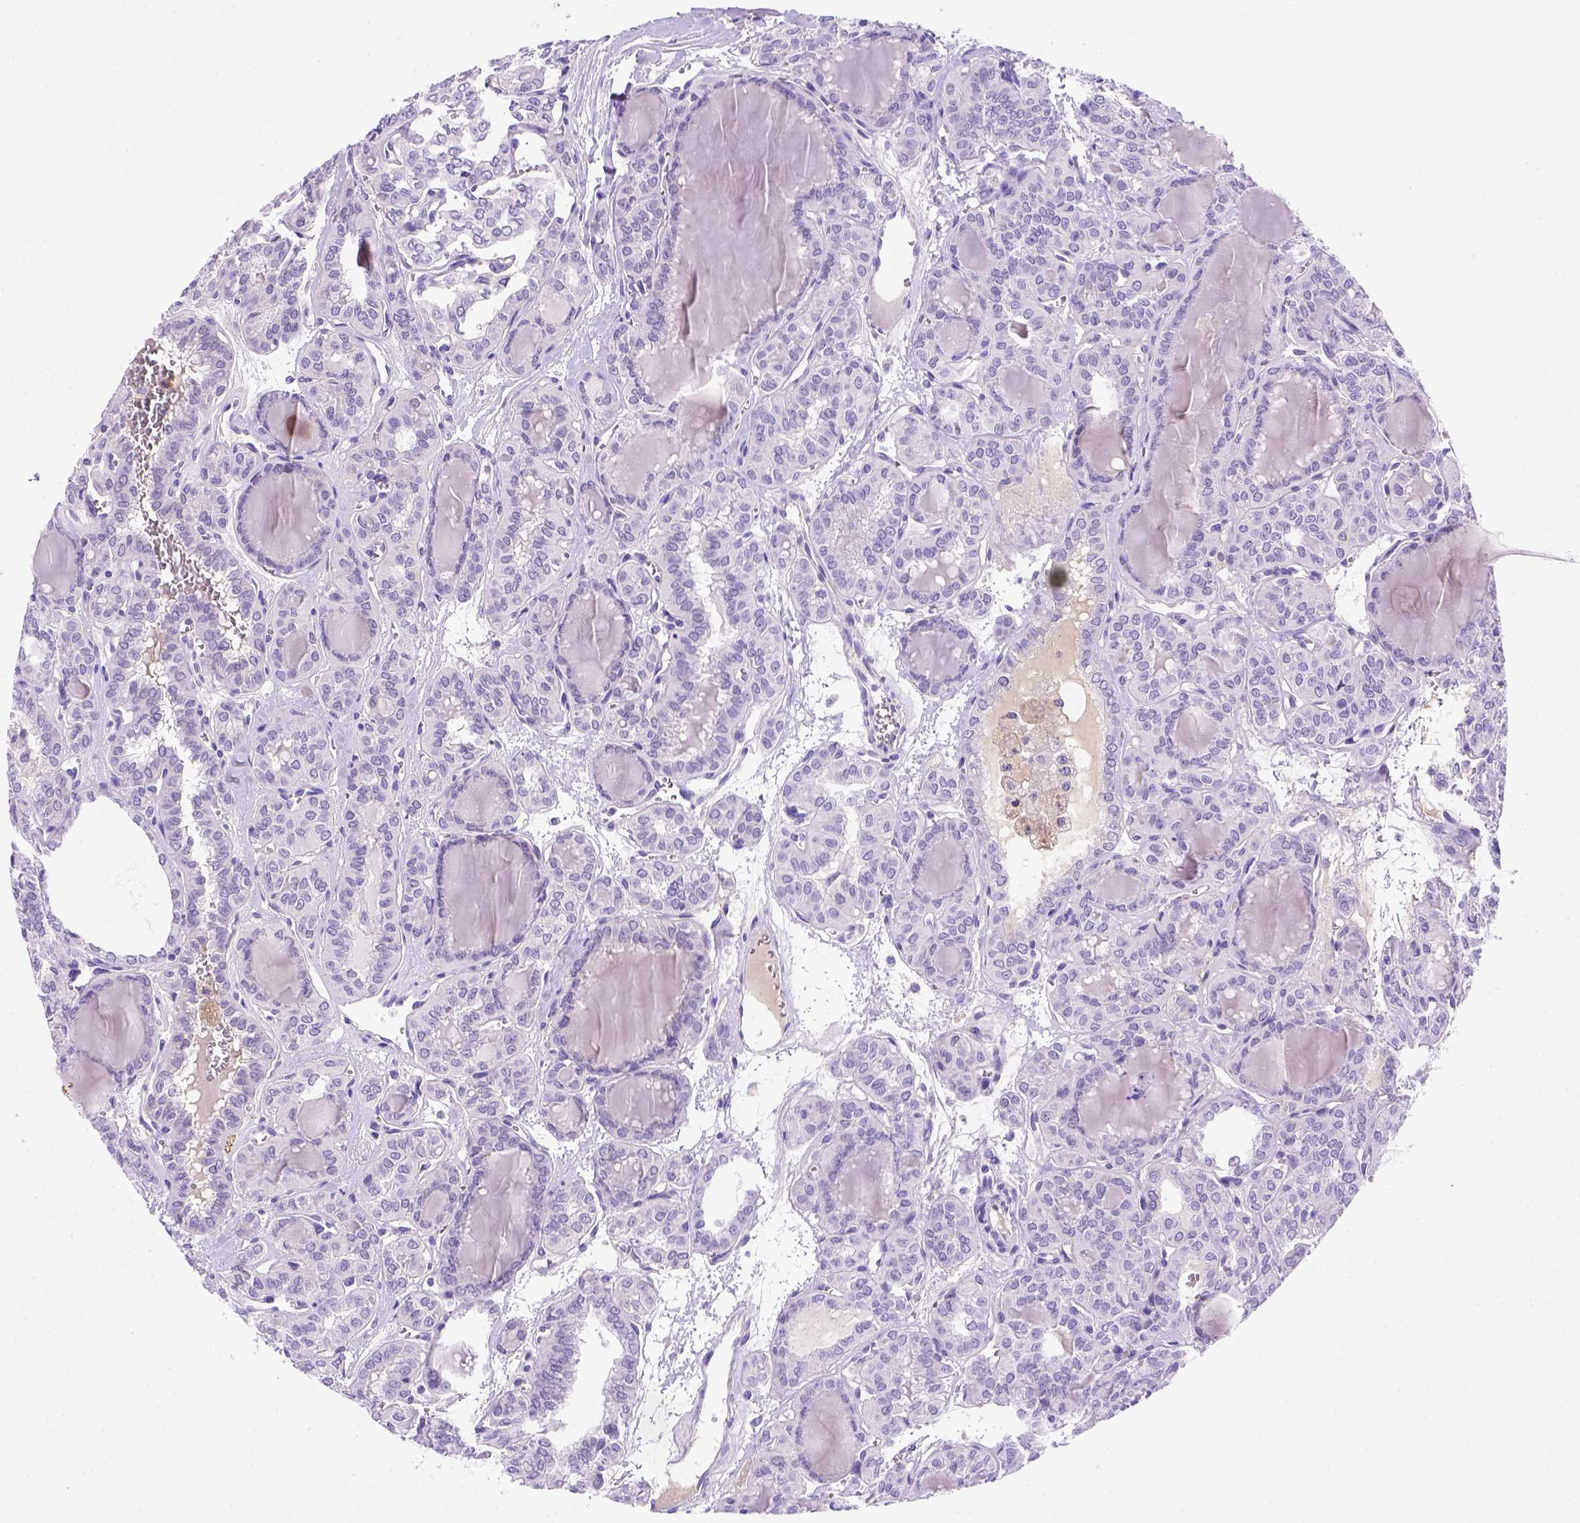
{"staining": {"intensity": "negative", "quantity": "none", "location": "none"}, "tissue": "thyroid cancer", "cell_type": "Tumor cells", "image_type": "cancer", "snomed": [{"axis": "morphology", "description": "Papillary adenocarcinoma, NOS"}, {"axis": "topography", "description": "Thyroid gland"}], "caption": "An image of thyroid cancer stained for a protein demonstrates no brown staining in tumor cells.", "gene": "FAM81B", "patient": {"sex": "female", "age": 41}}